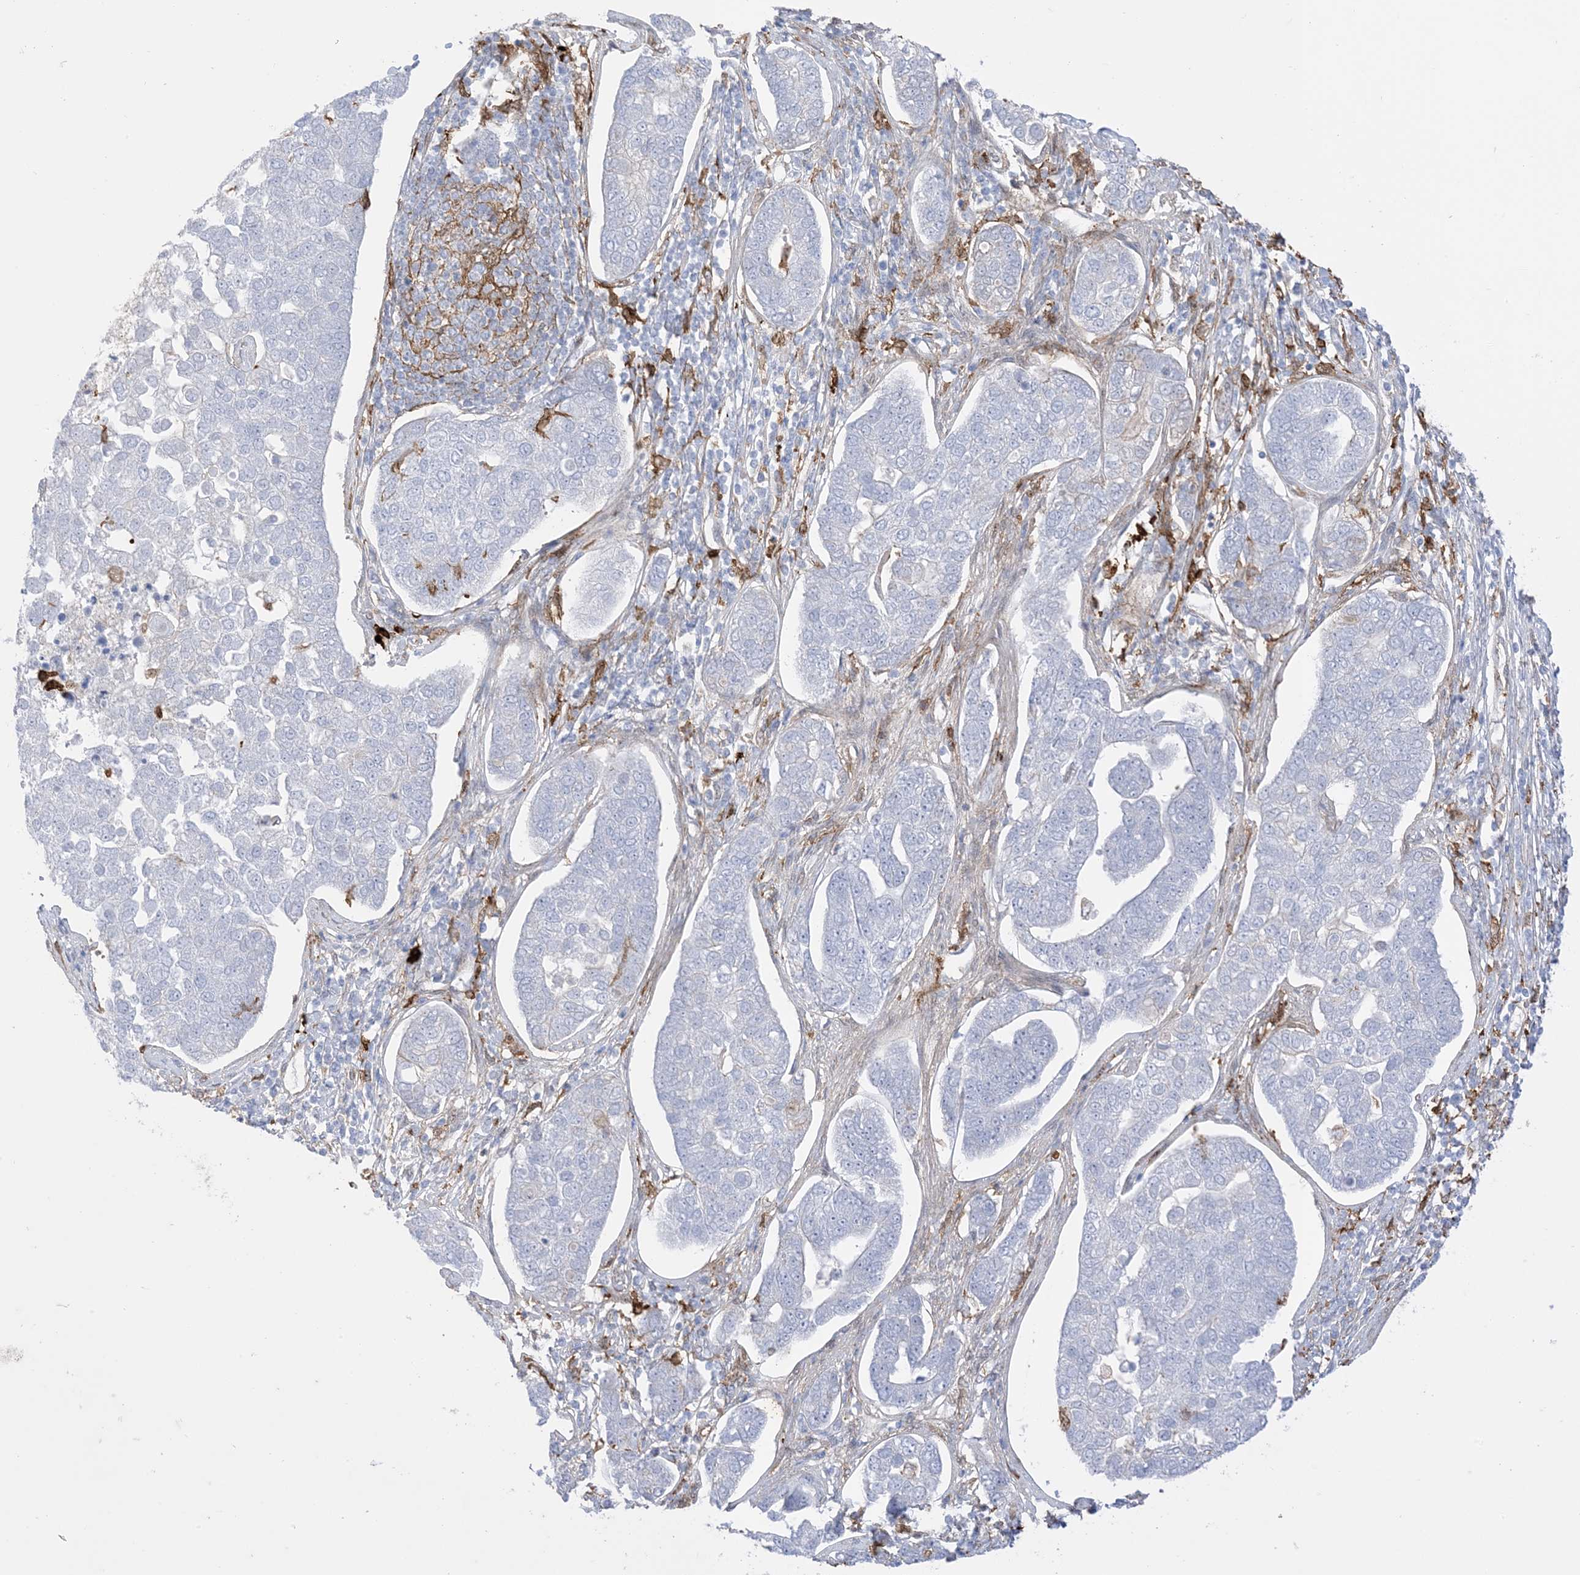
{"staining": {"intensity": "negative", "quantity": "none", "location": "none"}, "tissue": "pancreatic cancer", "cell_type": "Tumor cells", "image_type": "cancer", "snomed": [{"axis": "morphology", "description": "Adenocarcinoma, NOS"}, {"axis": "topography", "description": "Pancreas"}], "caption": "DAB (3,3'-diaminobenzidine) immunohistochemical staining of human pancreatic adenocarcinoma shows no significant expression in tumor cells.", "gene": "GSN", "patient": {"sex": "female", "age": 61}}